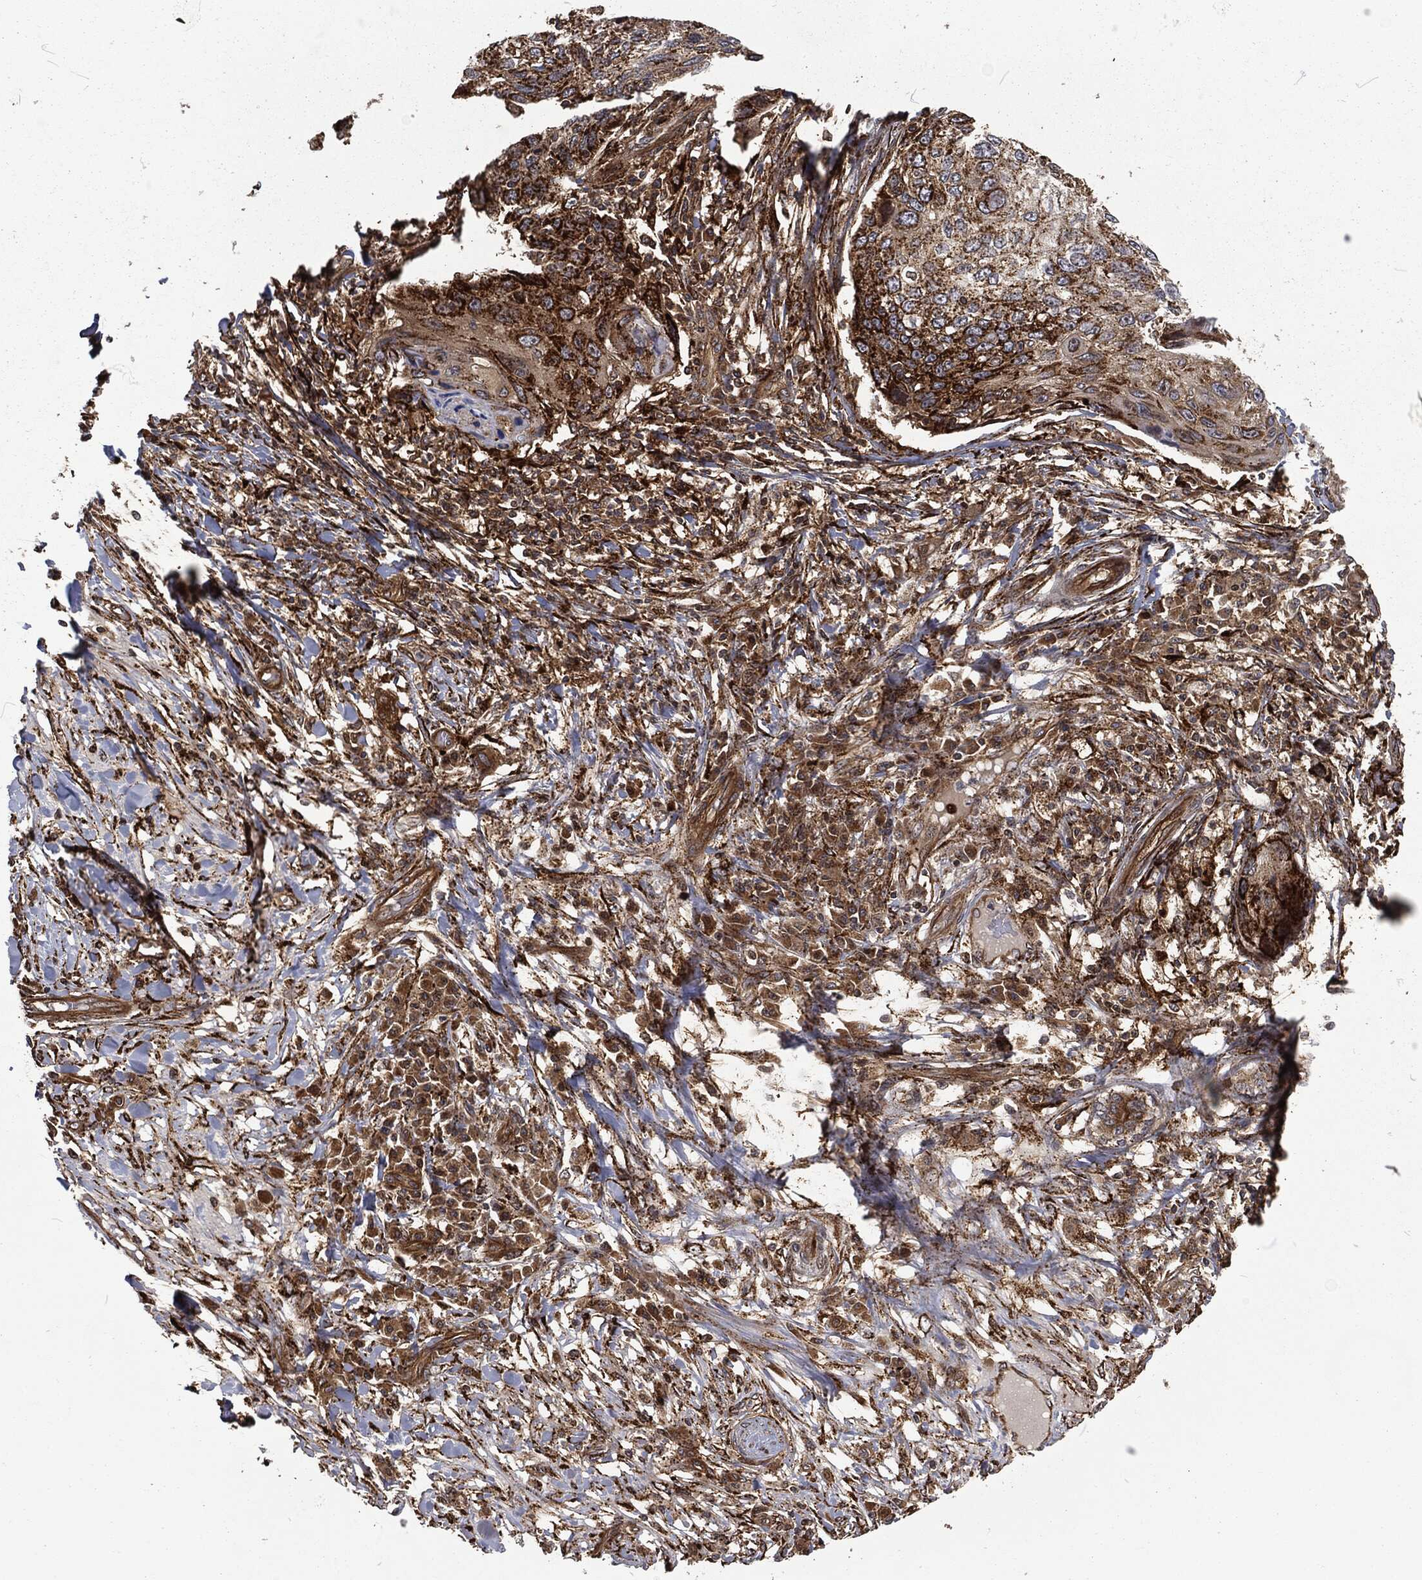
{"staining": {"intensity": "strong", "quantity": "<25%", "location": "cytoplasmic/membranous"}, "tissue": "skin cancer", "cell_type": "Tumor cells", "image_type": "cancer", "snomed": [{"axis": "morphology", "description": "Squamous cell carcinoma, NOS"}, {"axis": "topography", "description": "Skin"}], "caption": "Skin cancer stained with a brown dye demonstrates strong cytoplasmic/membranous positive positivity in approximately <25% of tumor cells.", "gene": "RFTN1", "patient": {"sex": "male", "age": 92}}